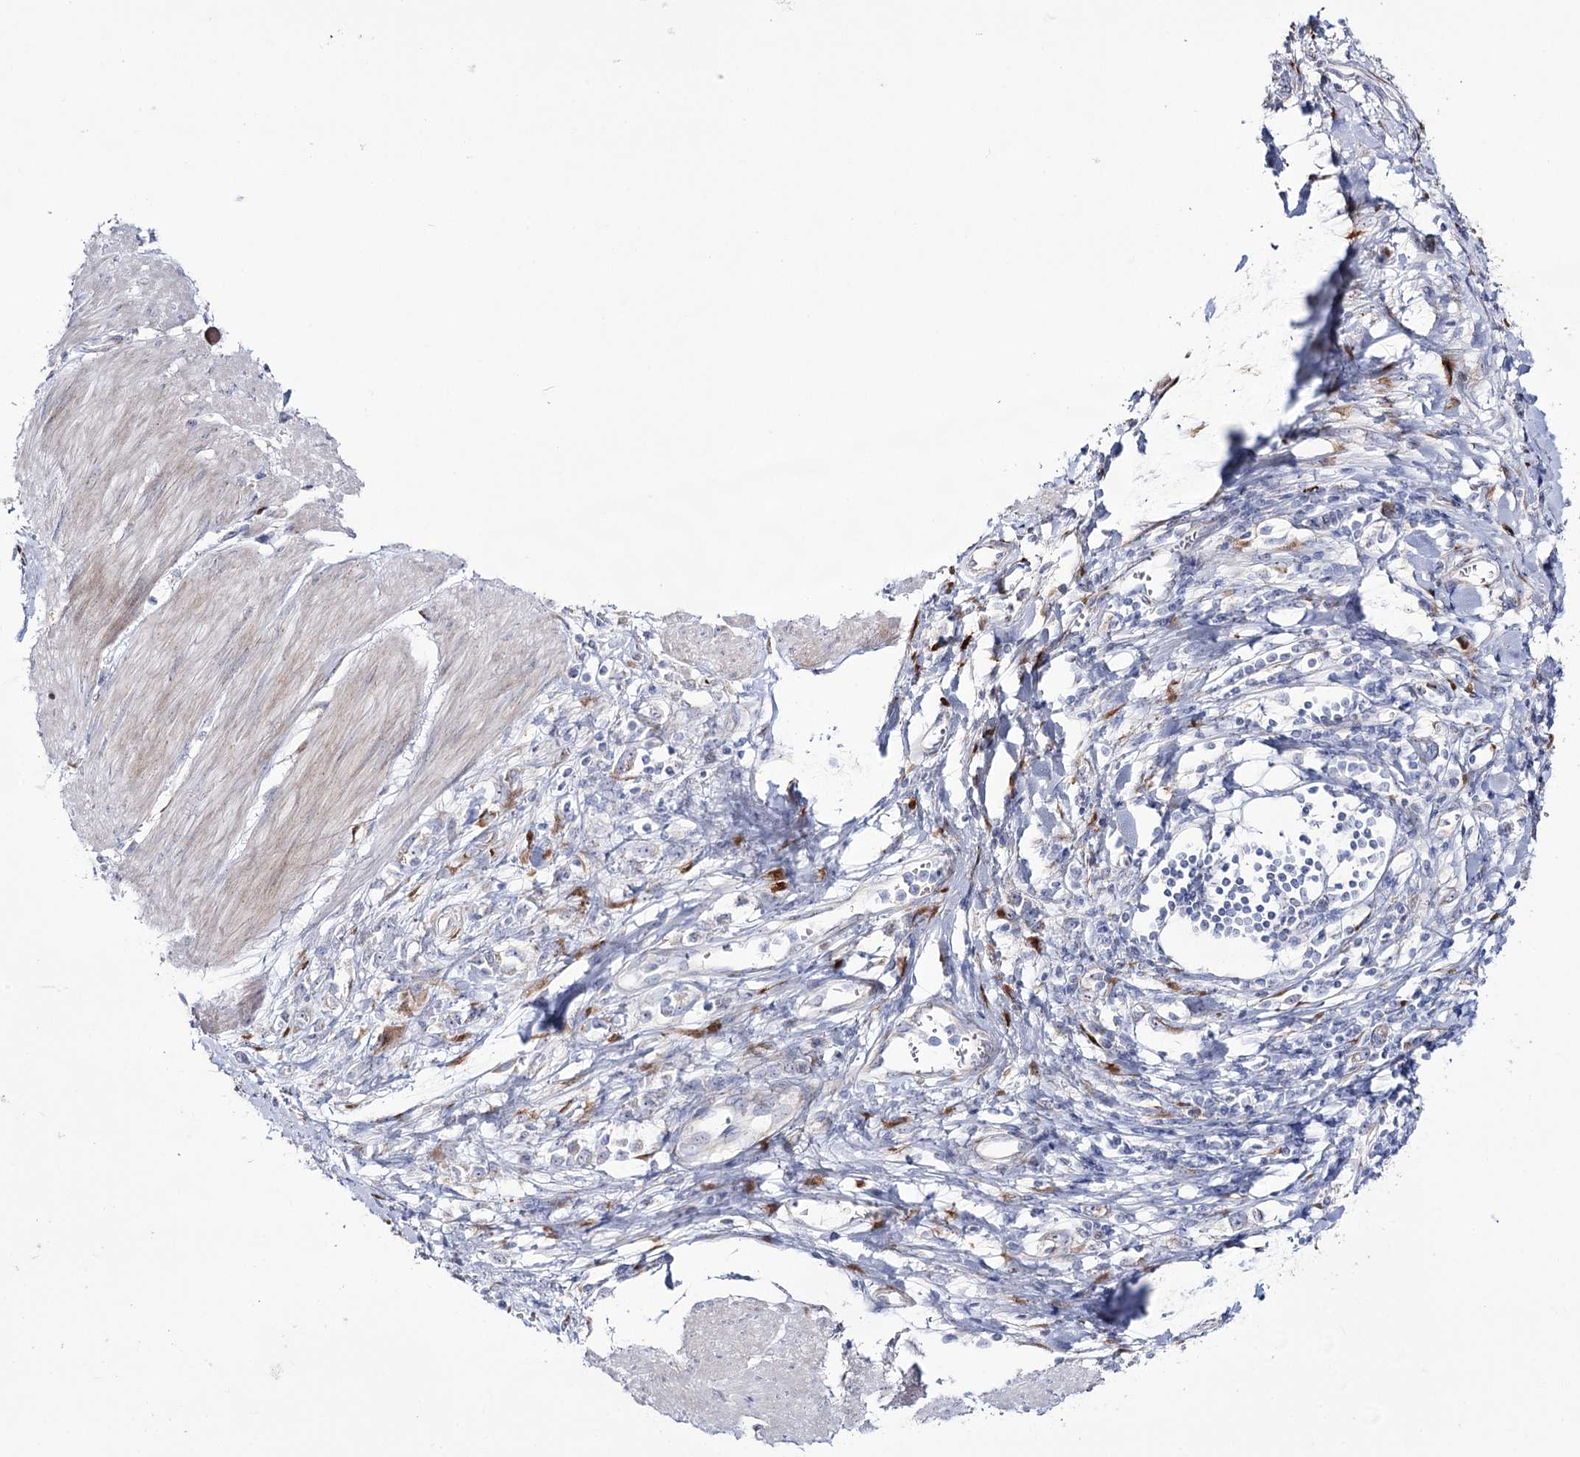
{"staining": {"intensity": "negative", "quantity": "none", "location": "none"}, "tissue": "stomach cancer", "cell_type": "Tumor cells", "image_type": "cancer", "snomed": [{"axis": "morphology", "description": "Adenocarcinoma, NOS"}, {"axis": "topography", "description": "Stomach"}], "caption": "Immunohistochemistry of stomach cancer reveals no expression in tumor cells.", "gene": "METTL5", "patient": {"sex": "female", "age": 76}}